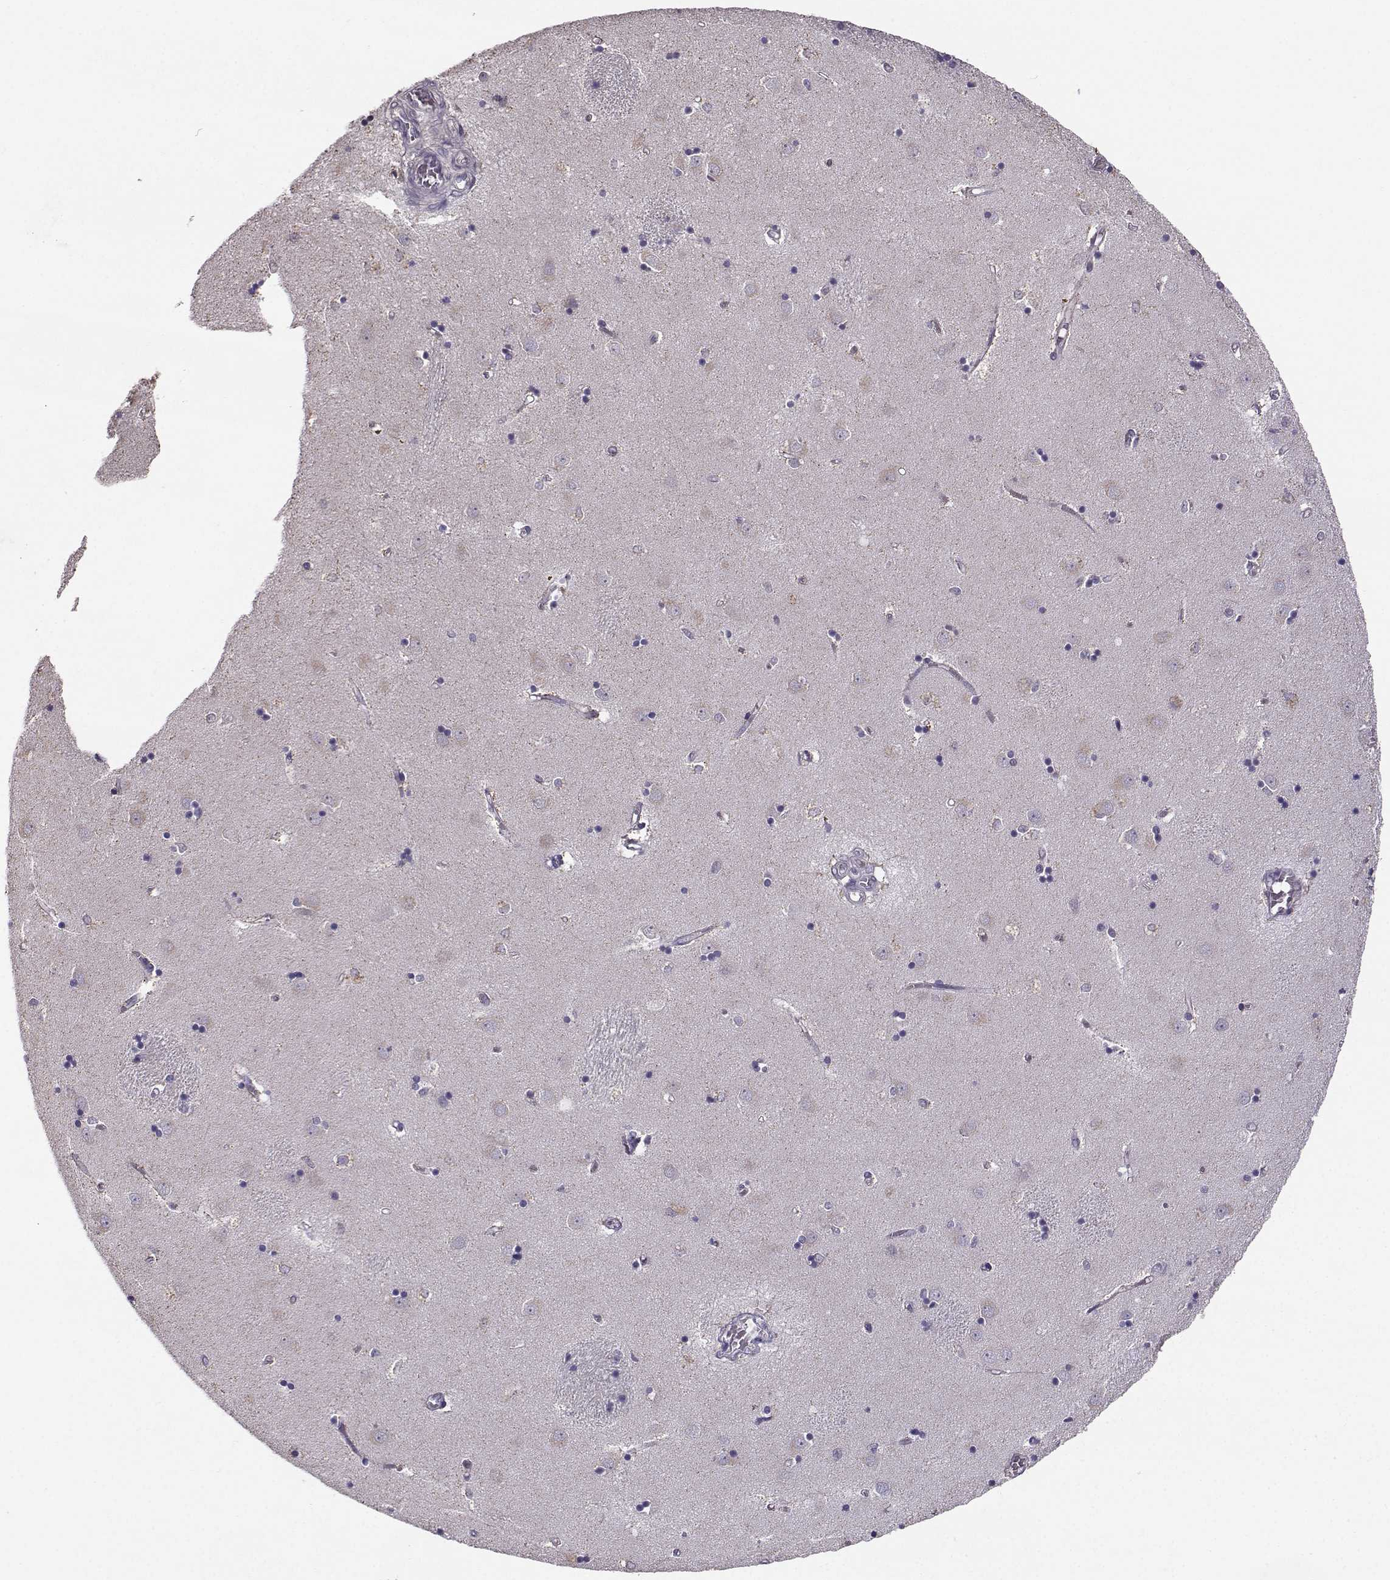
{"staining": {"intensity": "negative", "quantity": "none", "location": "none"}, "tissue": "caudate", "cell_type": "Glial cells", "image_type": "normal", "snomed": [{"axis": "morphology", "description": "Normal tissue, NOS"}, {"axis": "topography", "description": "Lateral ventricle wall"}], "caption": "Glial cells are negative for protein expression in benign human caudate. (DAB (3,3'-diaminobenzidine) immunohistochemistry (IHC), high magnification).", "gene": "TSPYL5", "patient": {"sex": "male", "age": 54}}